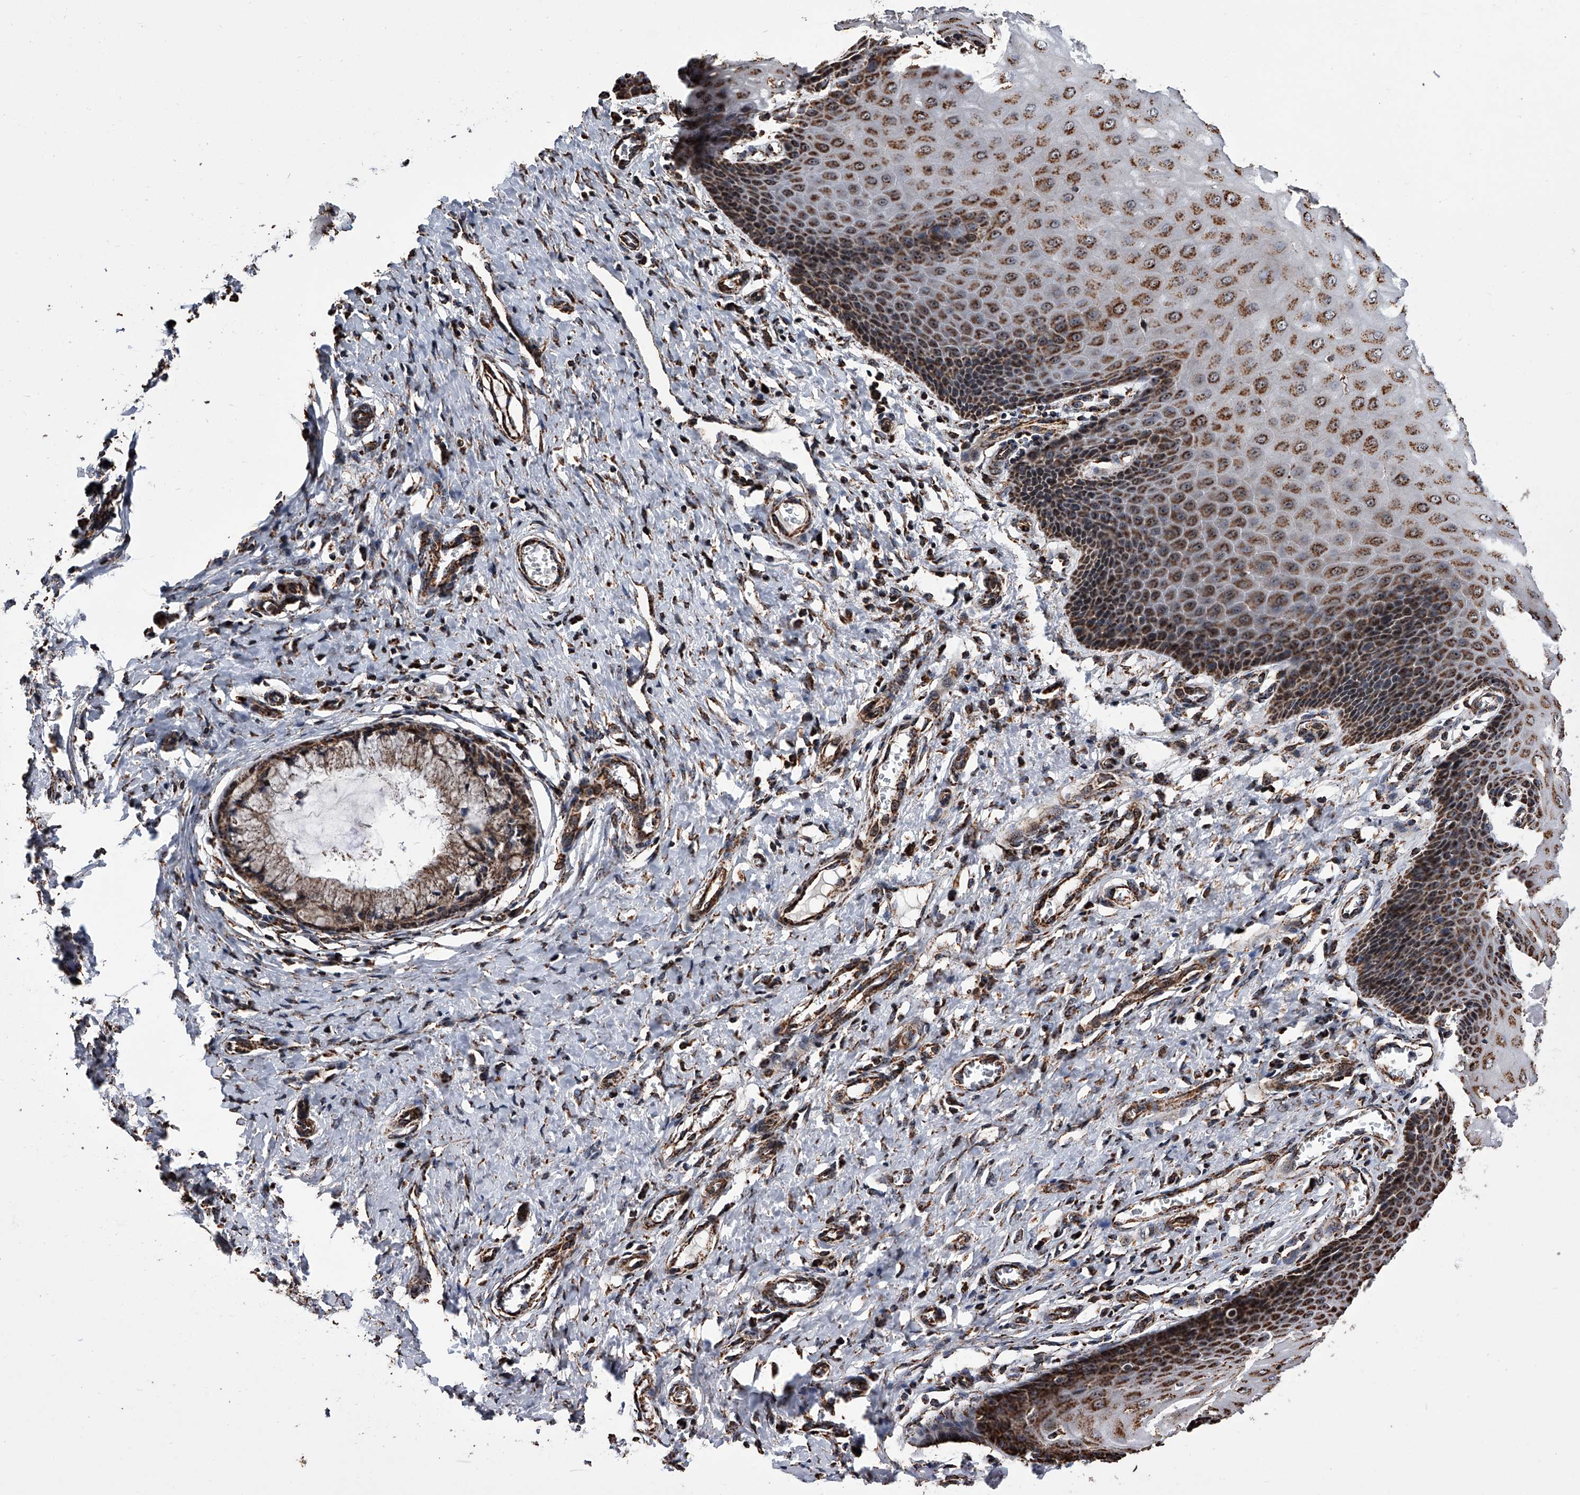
{"staining": {"intensity": "moderate", "quantity": ">75%", "location": "cytoplasmic/membranous"}, "tissue": "cervix", "cell_type": "Glandular cells", "image_type": "normal", "snomed": [{"axis": "morphology", "description": "Normal tissue, NOS"}, {"axis": "topography", "description": "Cervix"}], "caption": "A histopathology image of human cervix stained for a protein exhibits moderate cytoplasmic/membranous brown staining in glandular cells. (DAB (3,3'-diaminobenzidine) IHC, brown staining for protein, blue staining for nuclei).", "gene": "SMPDL3A", "patient": {"sex": "female", "age": 55}}